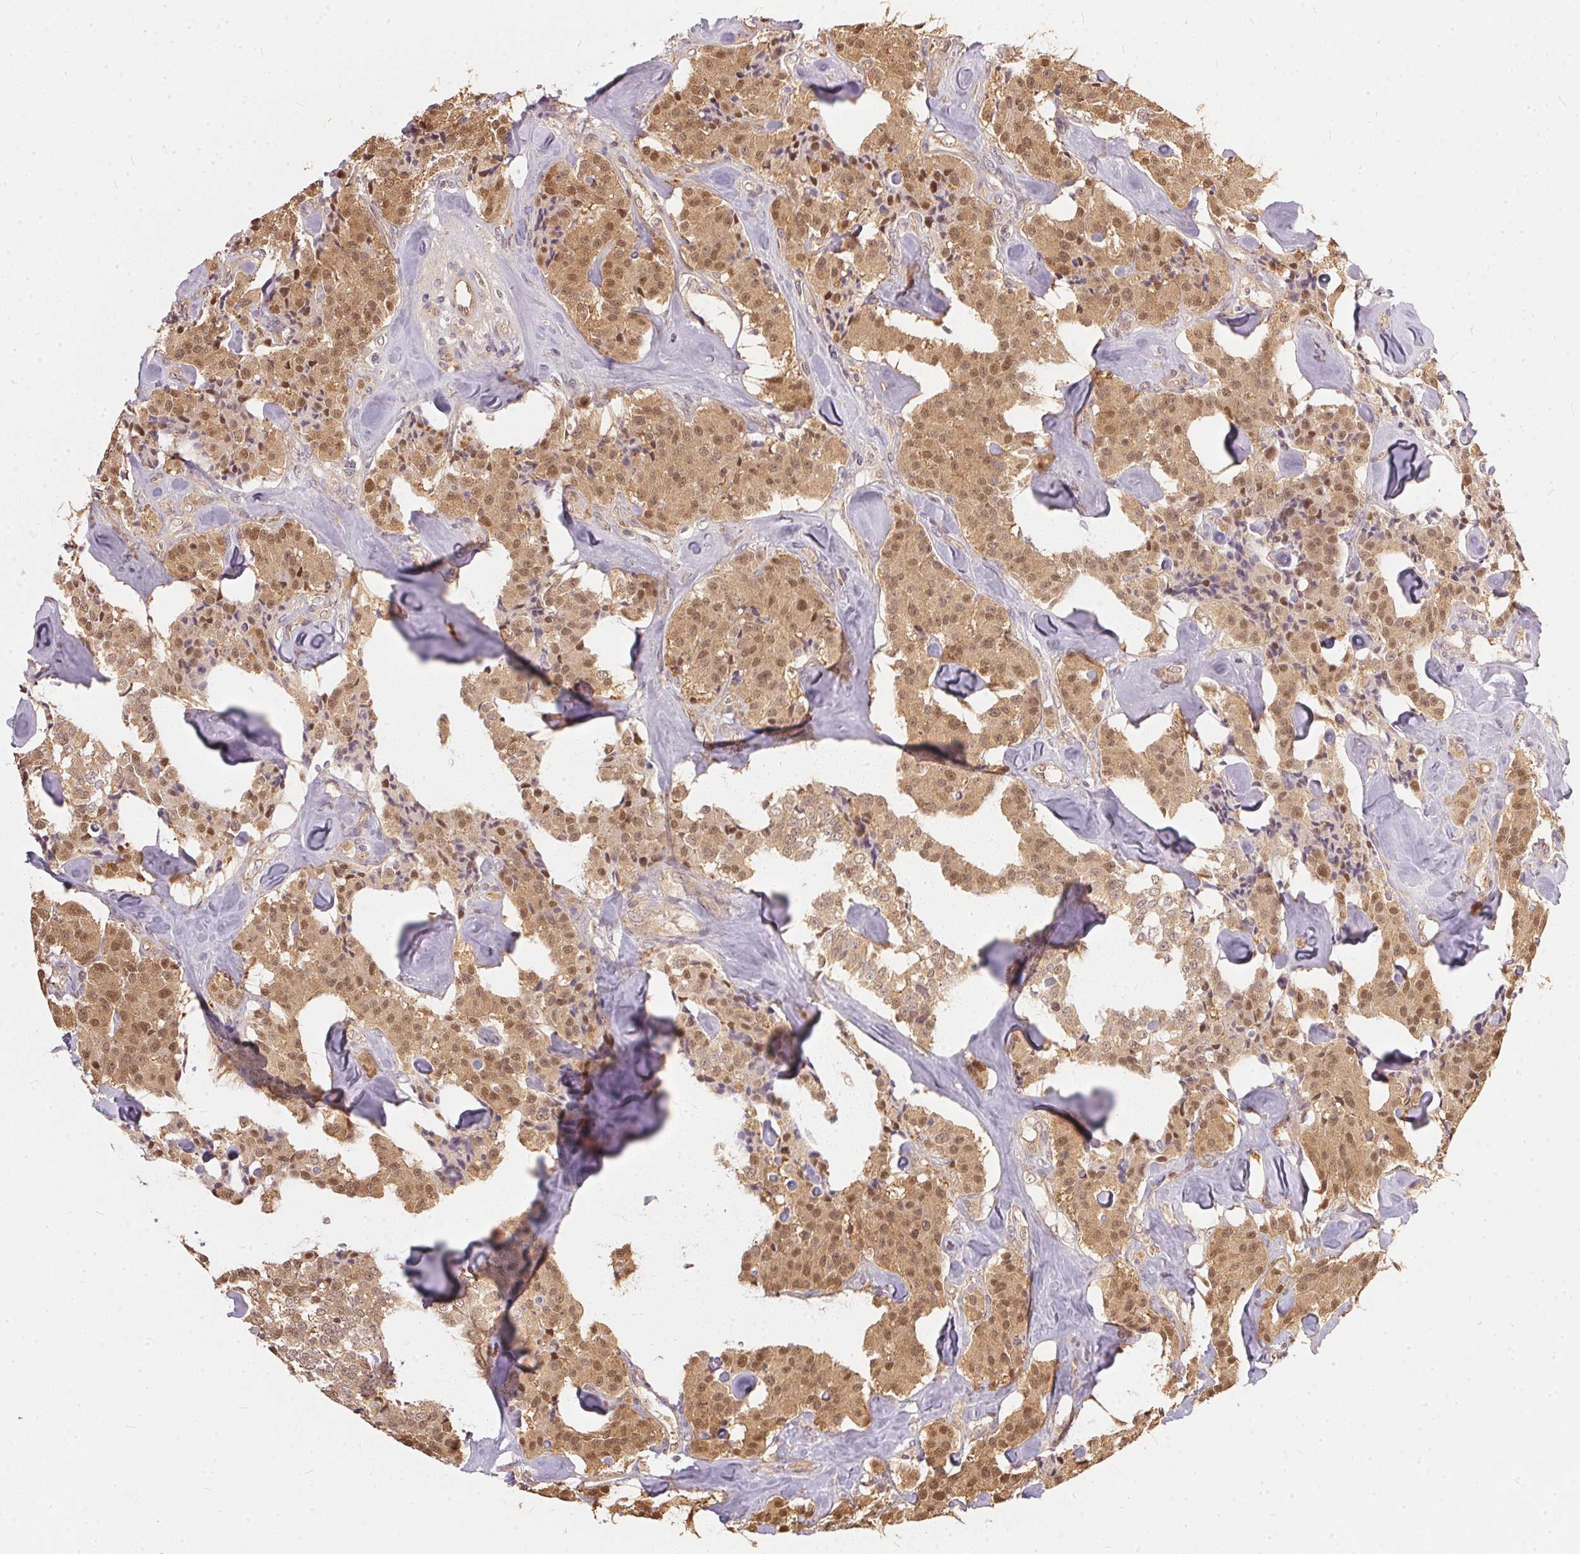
{"staining": {"intensity": "moderate", "quantity": ">75%", "location": "cytoplasmic/membranous,nuclear"}, "tissue": "carcinoid", "cell_type": "Tumor cells", "image_type": "cancer", "snomed": [{"axis": "morphology", "description": "Carcinoid, malignant, NOS"}, {"axis": "topography", "description": "Pancreas"}], "caption": "An image showing moderate cytoplasmic/membranous and nuclear staining in approximately >75% of tumor cells in carcinoid, as visualized by brown immunohistochemical staining.", "gene": "BLMH", "patient": {"sex": "male", "age": 41}}